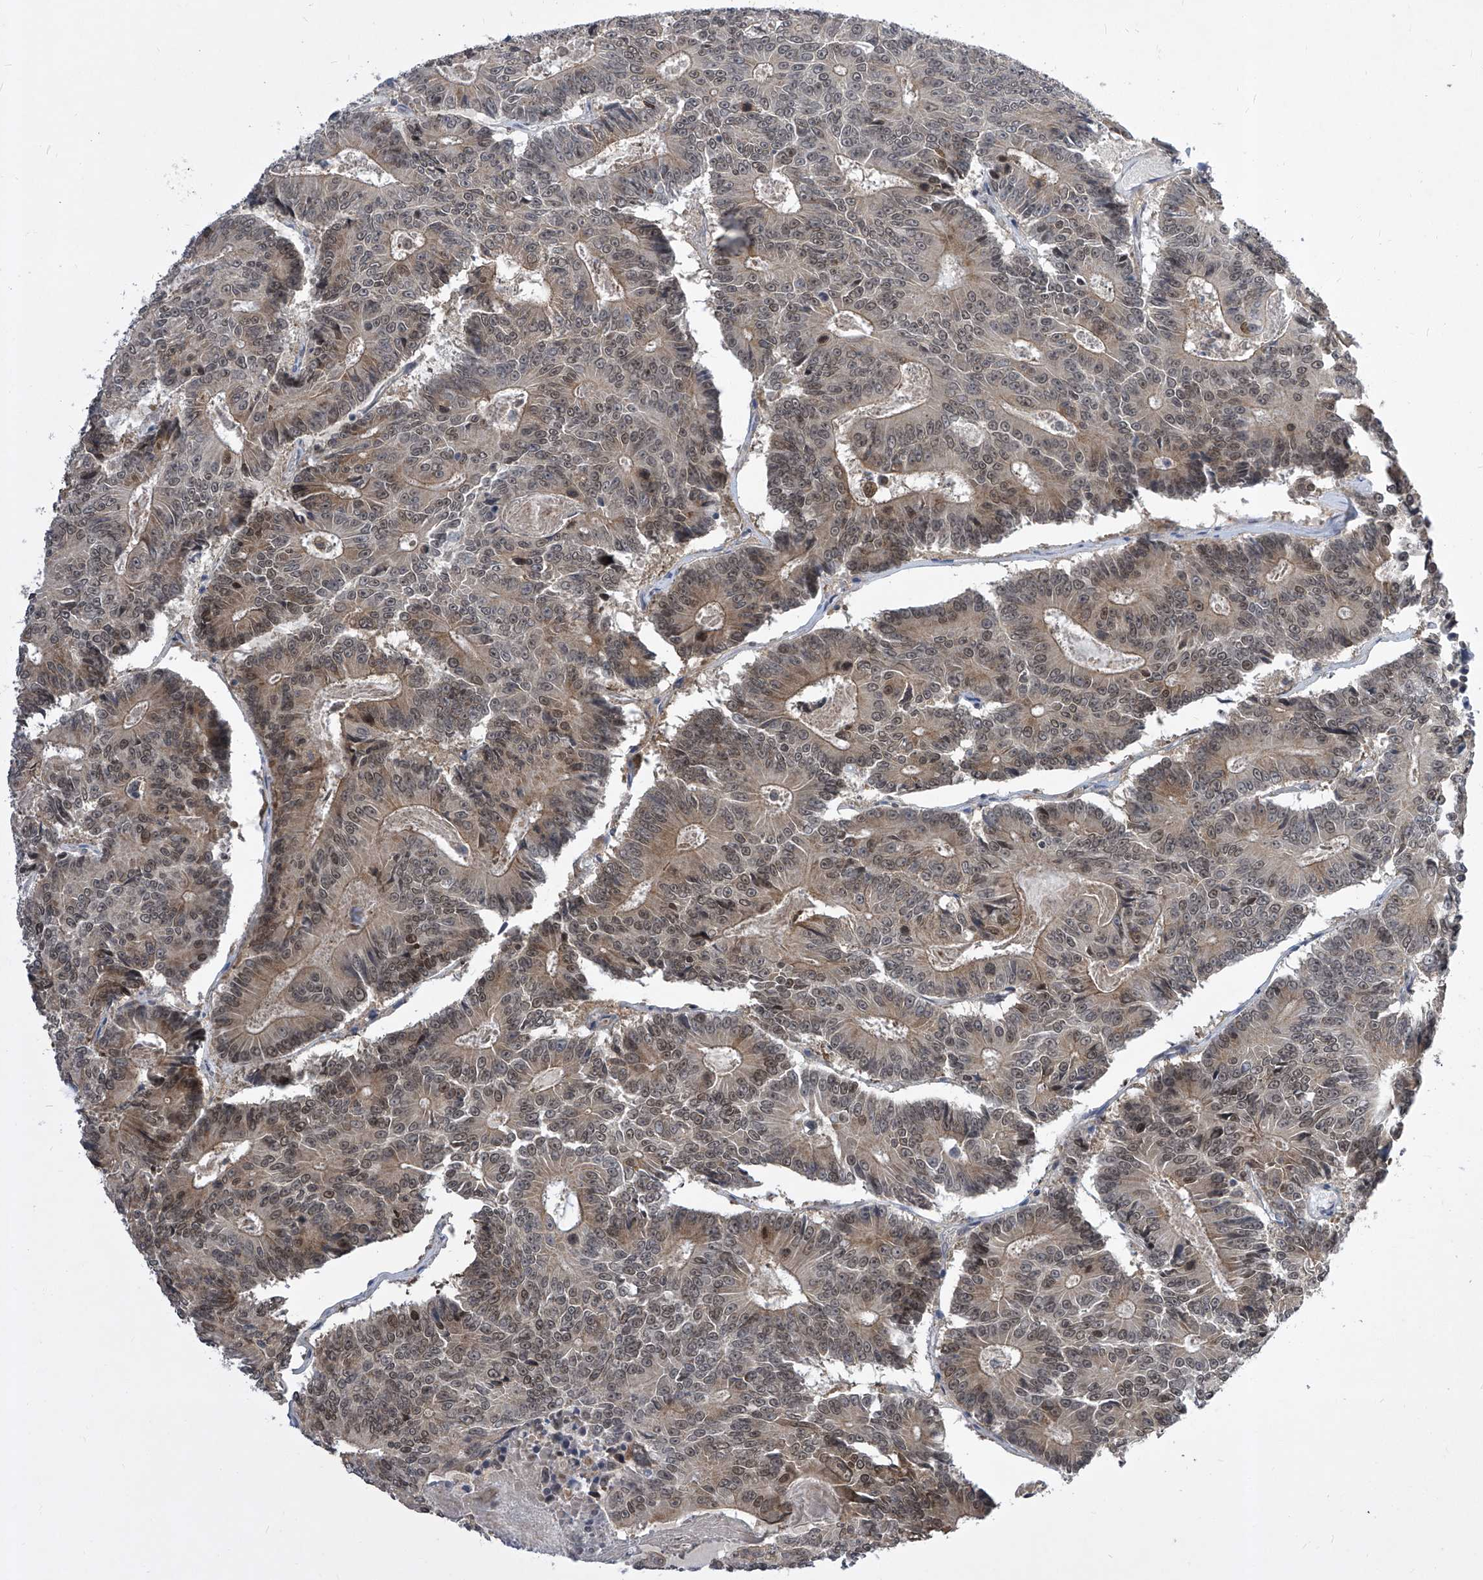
{"staining": {"intensity": "weak", "quantity": "25%-75%", "location": "cytoplasmic/membranous,nuclear"}, "tissue": "colorectal cancer", "cell_type": "Tumor cells", "image_type": "cancer", "snomed": [{"axis": "morphology", "description": "Adenocarcinoma, NOS"}, {"axis": "topography", "description": "Colon"}], "caption": "Tumor cells show low levels of weak cytoplasmic/membranous and nuclear staining in approximately 25%-75% of cells in adenocarcinoma (colorectal).", "gene": "CETN2", "patient": {"sex": "male", "age": 83}}